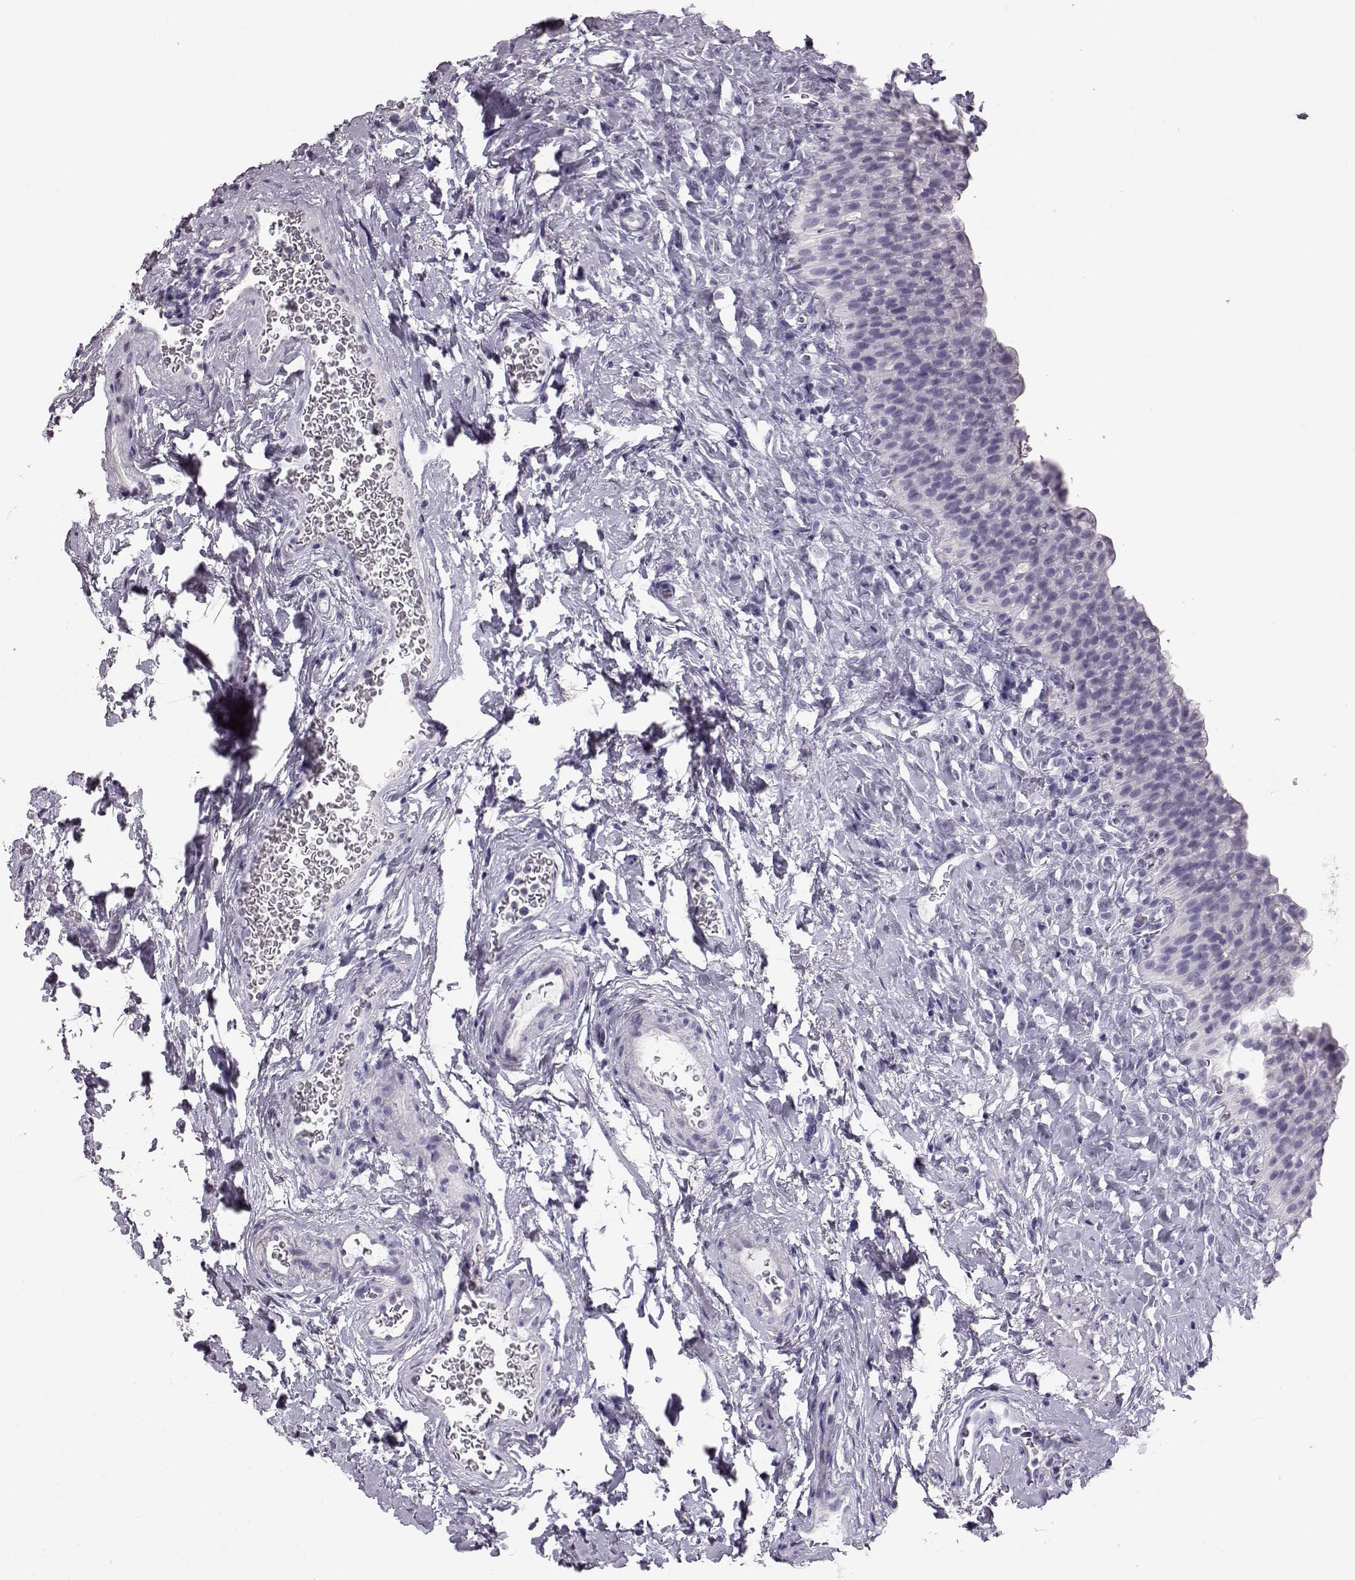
{"staining": {"intensity": "negative", "quantity": "none", "location": "none"}, "tissue": "urinary bladder", "cell_type": "Urothelial cells", "image_type": "normal", "snomed": [{"axis": "morphology", "description": "Normal tissue, NOS"}, {"axis": "topography", "description": "Urinary bladder"}], "caption": "An immunohistochemistry photomicrograph of unremarkable urinary bladder is shown. There is no staining in urothelial cells of urinary bladder. (DAB immunohistochemistry with hematoxylin counter stain).", "gene": "BFSP2", "patient": {"sex": "male", "age": 76}}